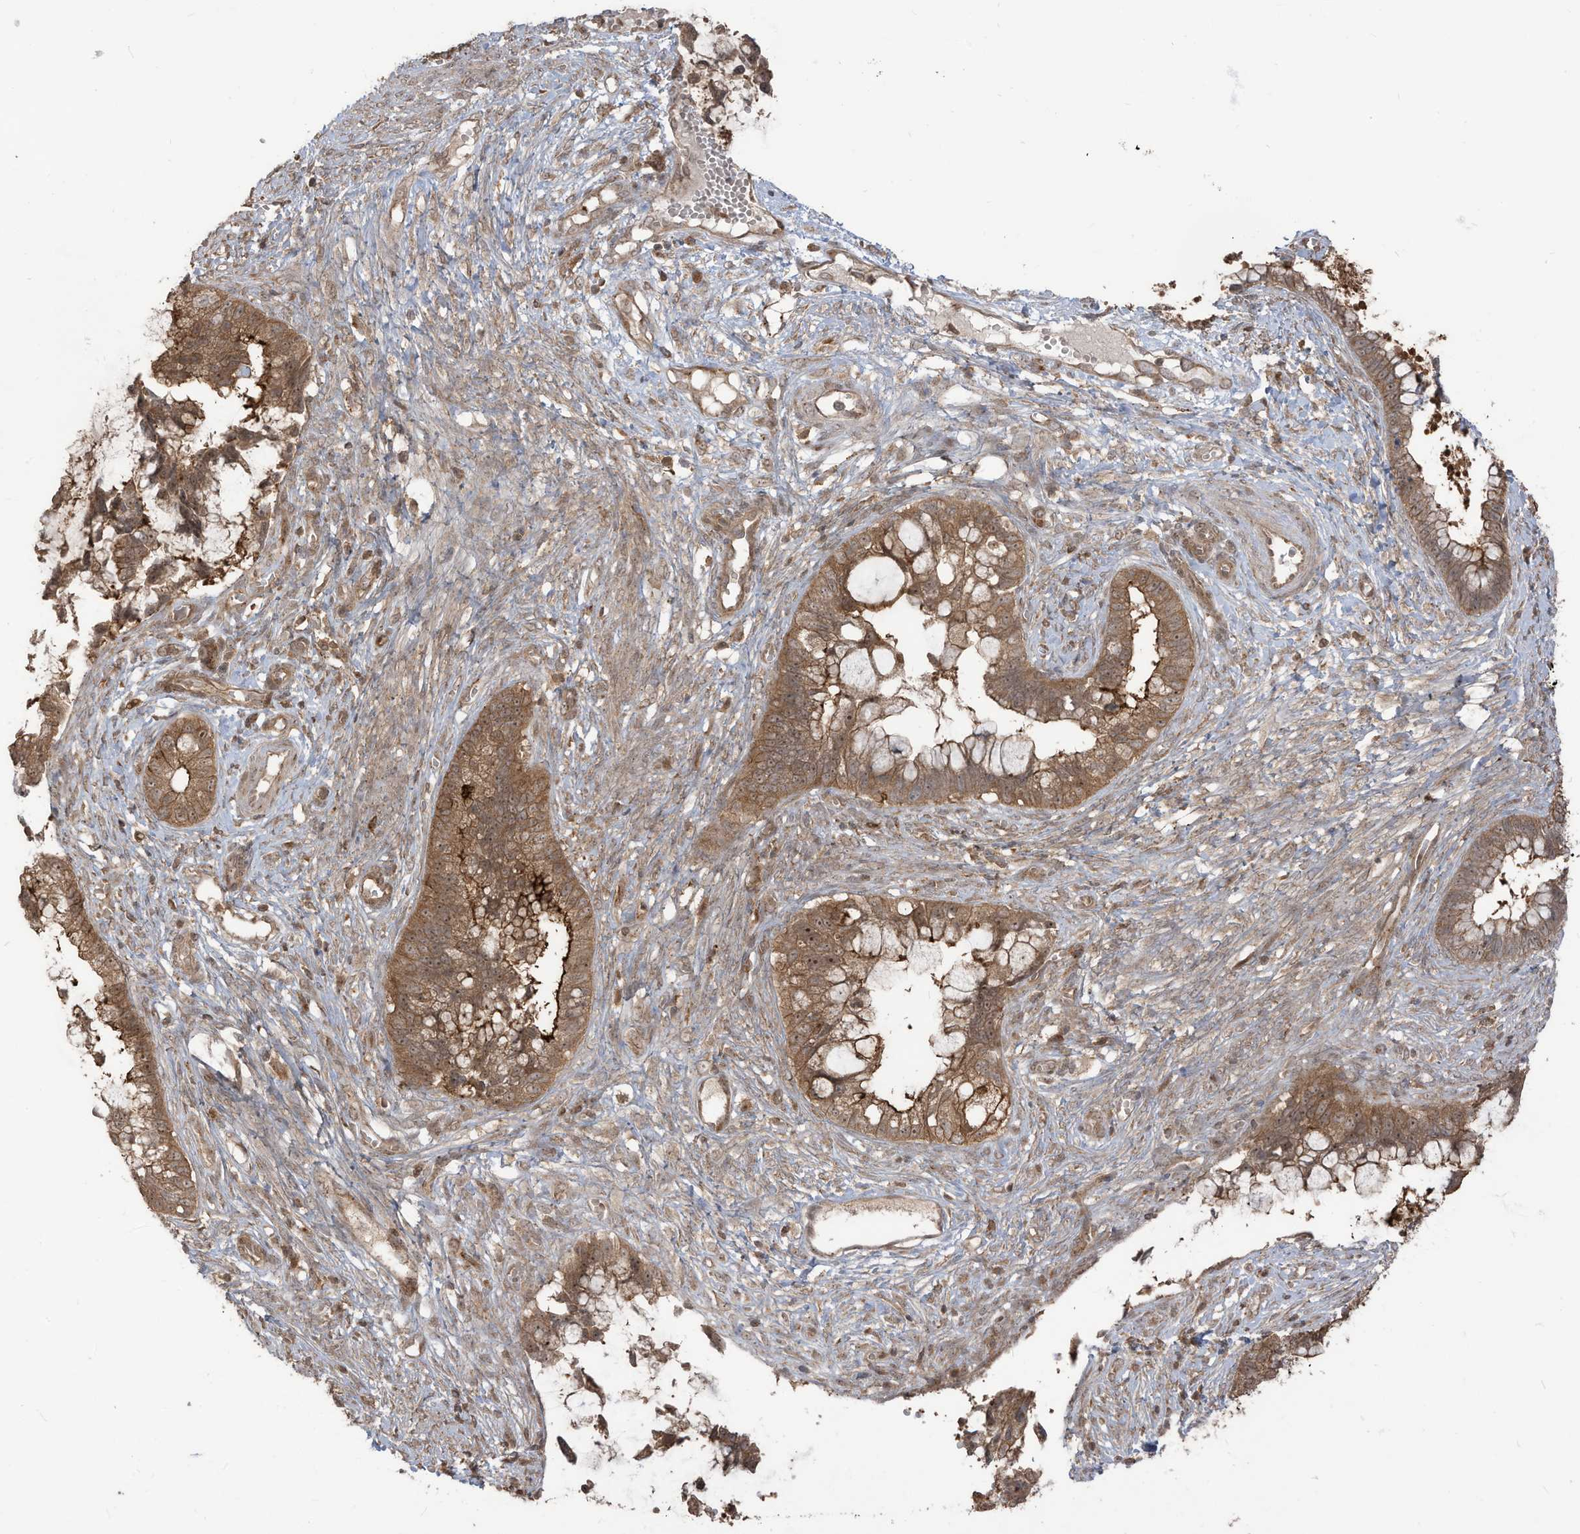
{"staining": {"intensity": "moderate", "quantity": ">75%", "location": "cytoplasmic/membranous,nuclear"}, "tissue": "cervical cancer", "cell_type": "Tumor cells", "image_type": "cancer", "snomed": [{"axis": "morphology", "description": "Adenocarcinoma, NOS"}, {"axis": "topography", "description": "Cervix"}], "caption": "Human cervical cancer (adenocarcinoma) stained for a protein (brown) exhibits moderate cytoplasmic/membranous and nuclear positive expression in about >75% of tumor cells.", "gene": "CARF", "patient": {"sex": "female", "age": 44}}